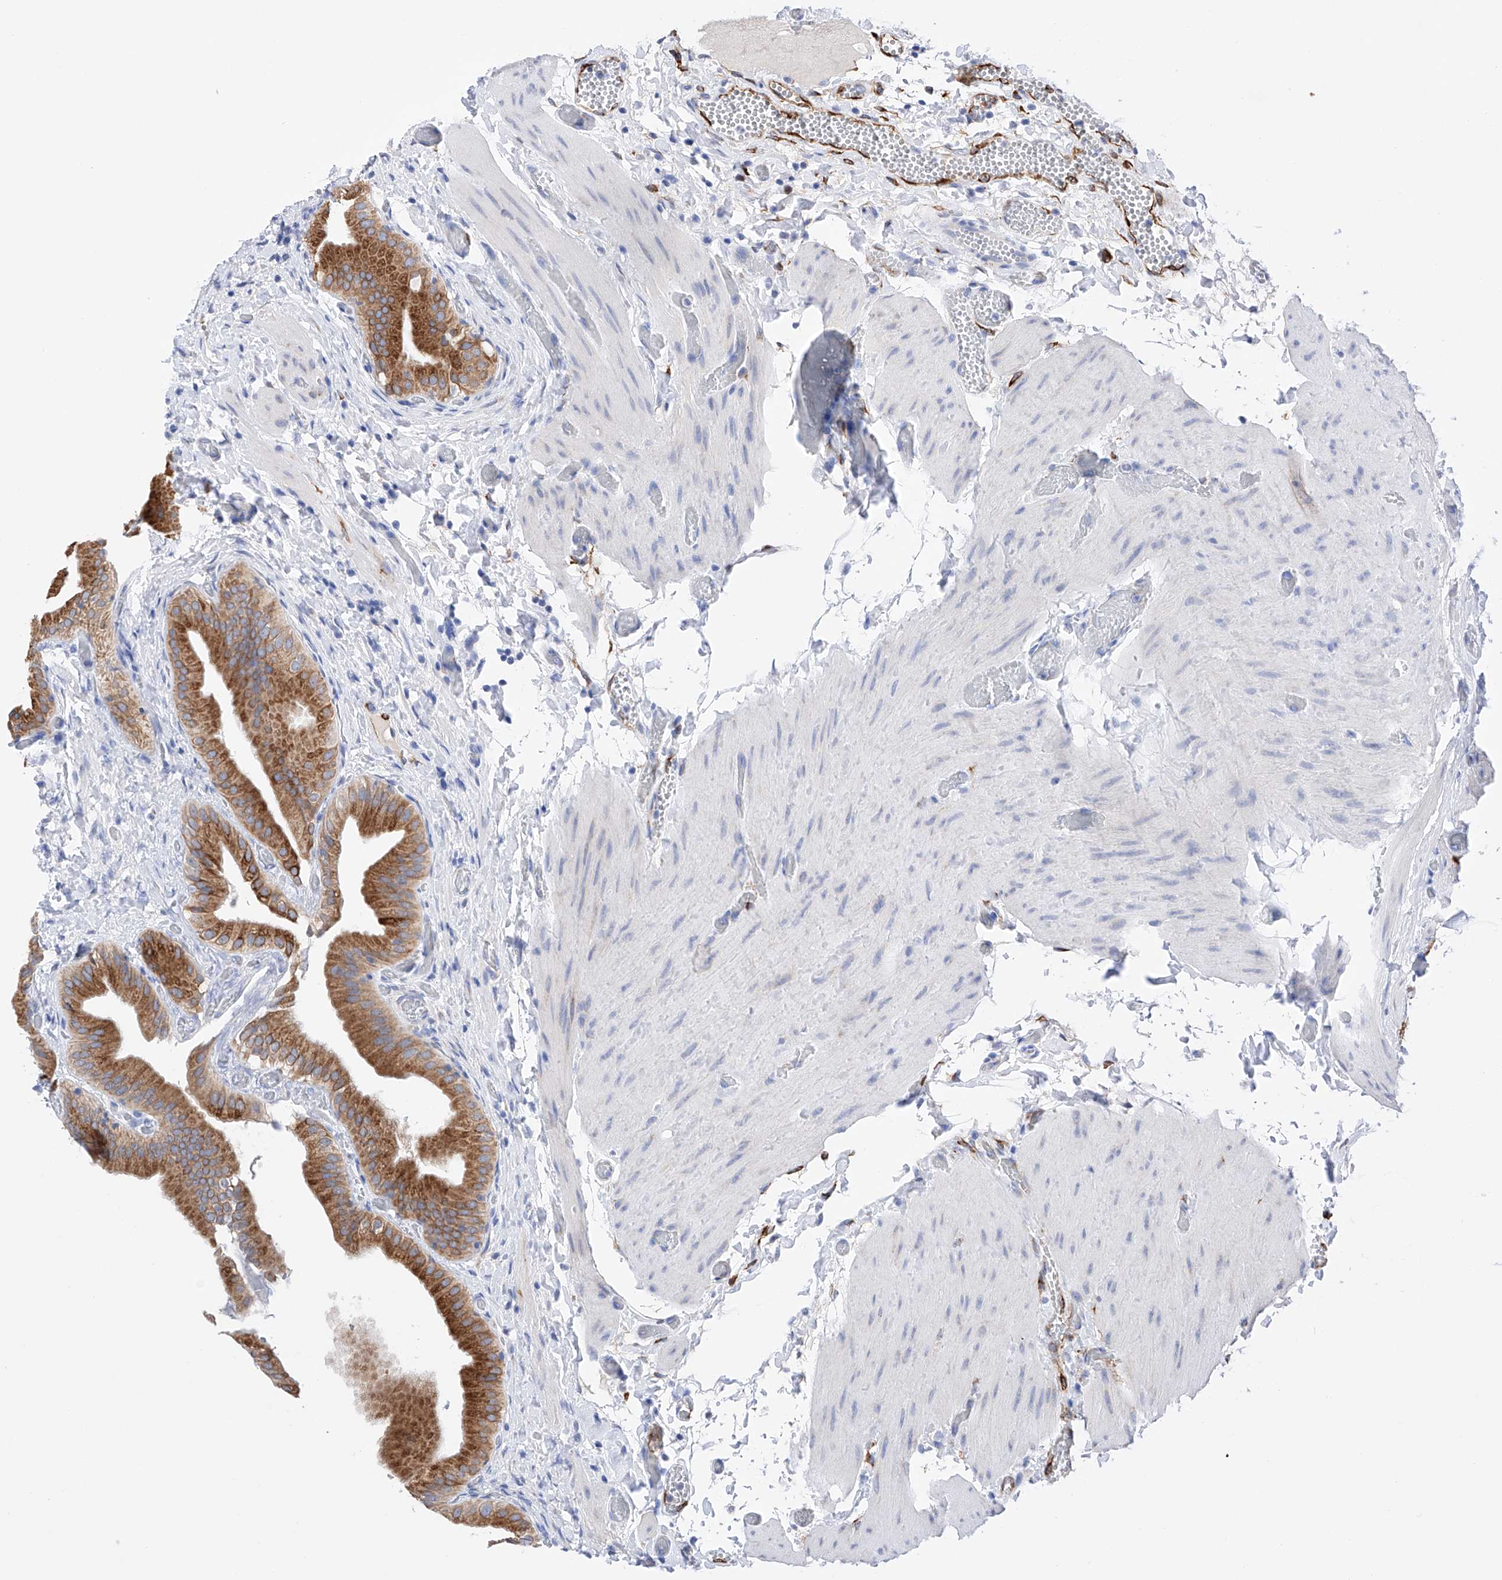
{"staining": {"intensity": "strong", "quantity": ">75%", "location": "cytoplasmic/membranous"}, "tissue": "gallbladder", "cell_type": "Glandular cells", "image_type": "normal", "snomed": [{"axis": "morphology", "description": "Normal tissue, NOS"}, {"axis": "topography", "description": "Gallbladder"}], "caption": "Gallbladder stained with DAB immunohistochemistry (IHC) shows high levels of strong cytoplasmic/membranous staining in about >75% of glandular cells. (DAB (3,3'-diaminobenzidine) IHC, brown staining for protein, blue staining for nuclei).", "gene": "PDIA5", "patient": {"sex": "female", "age": 64}}